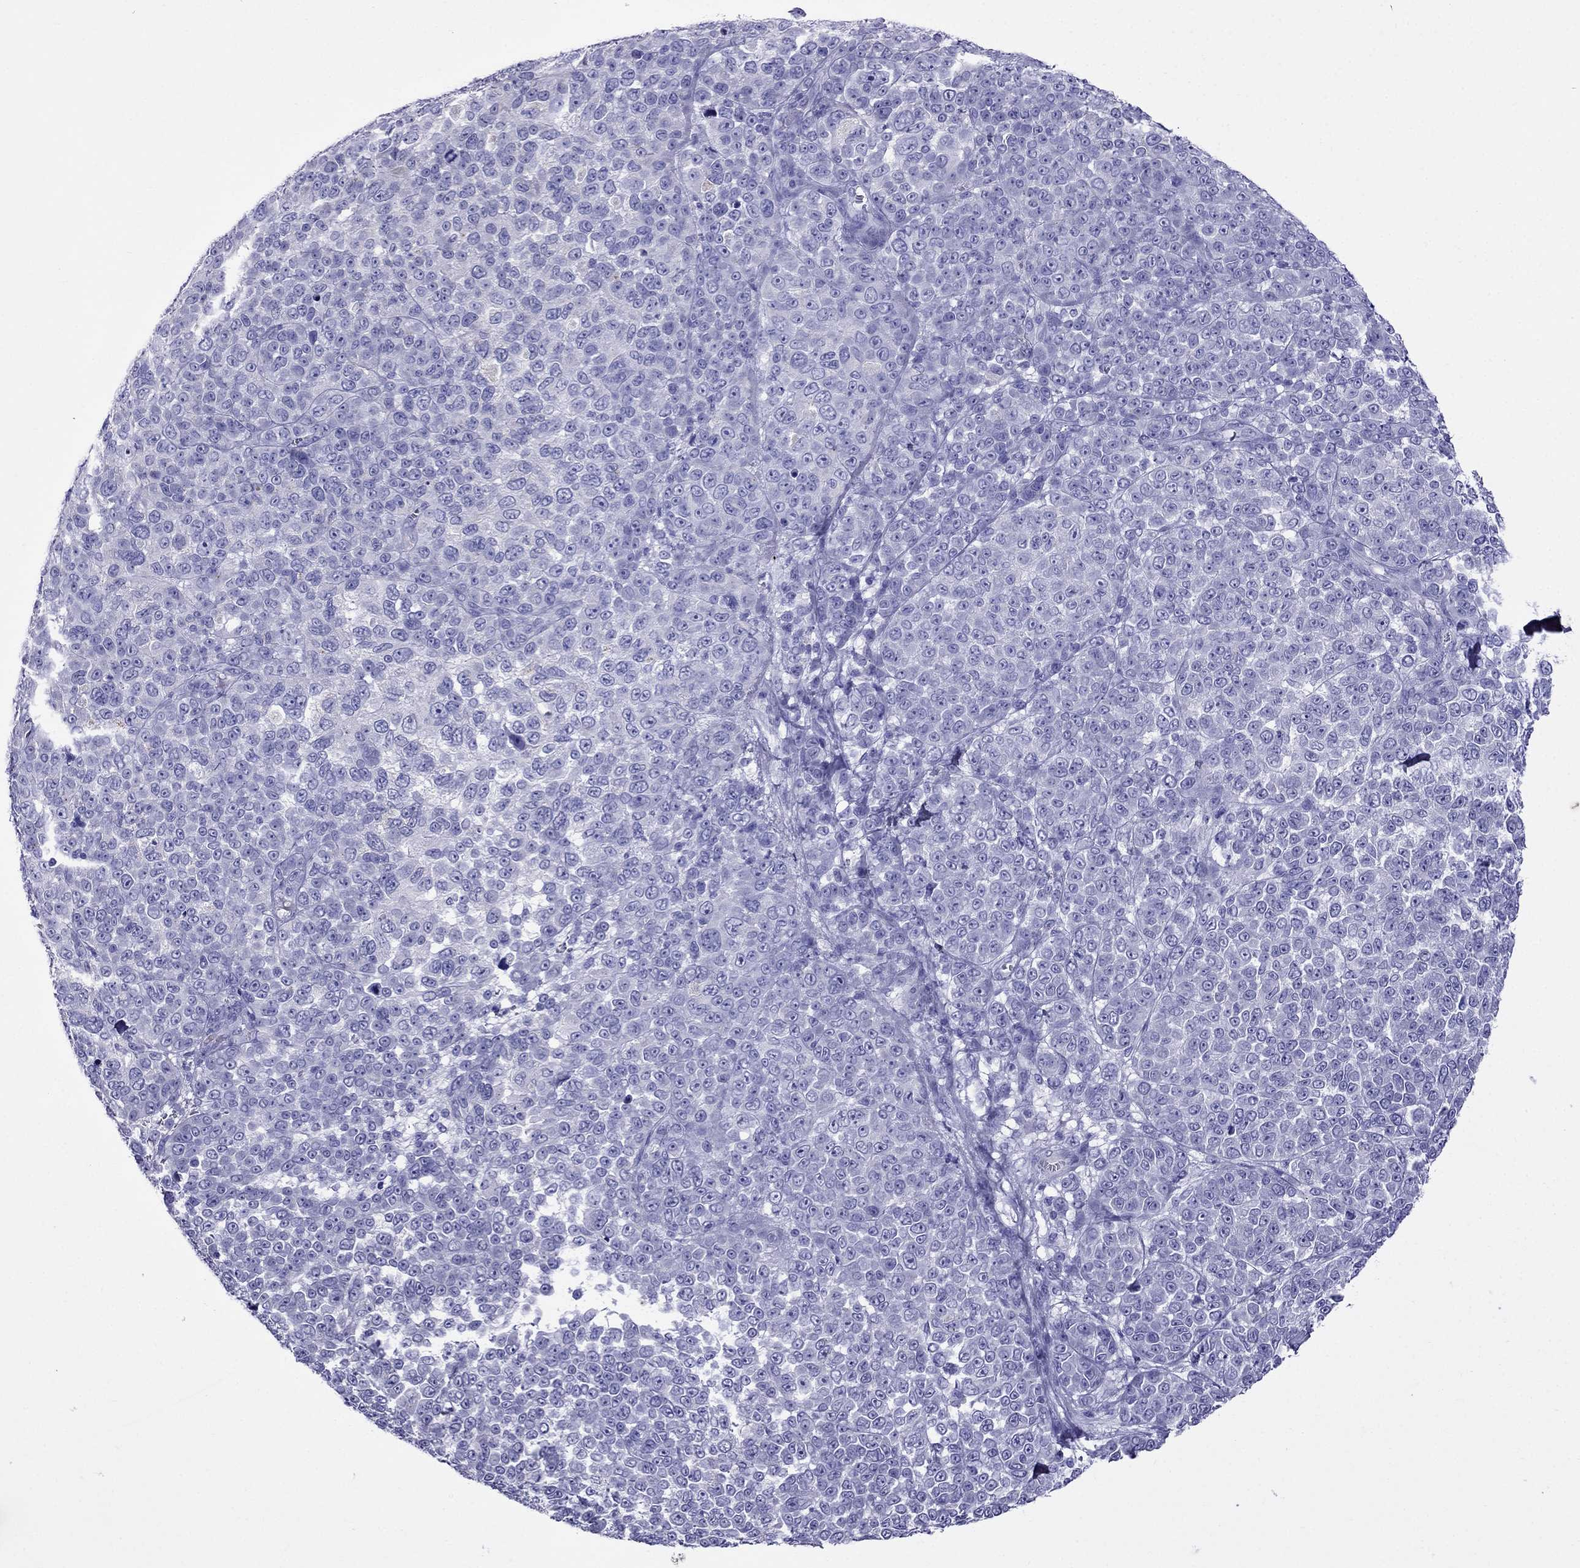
{"staining": {"intensity": "negative", "quantity": "none", "location": "none"}, "tissue": "melanoma", "cell_type": "Tumor cells", "image_type": "cancer", "snomed": [{"axis": "morphology", "description": "Malignant melanoma, NOS"}, {"axis": "topography", "description": "Skin"}], "caption": "Protein analysis of malignant melanoma exhibits no significant expression in tumor cells.", "gene": "CRYBA1", "patient": {"sex": "female", "age": 95}}